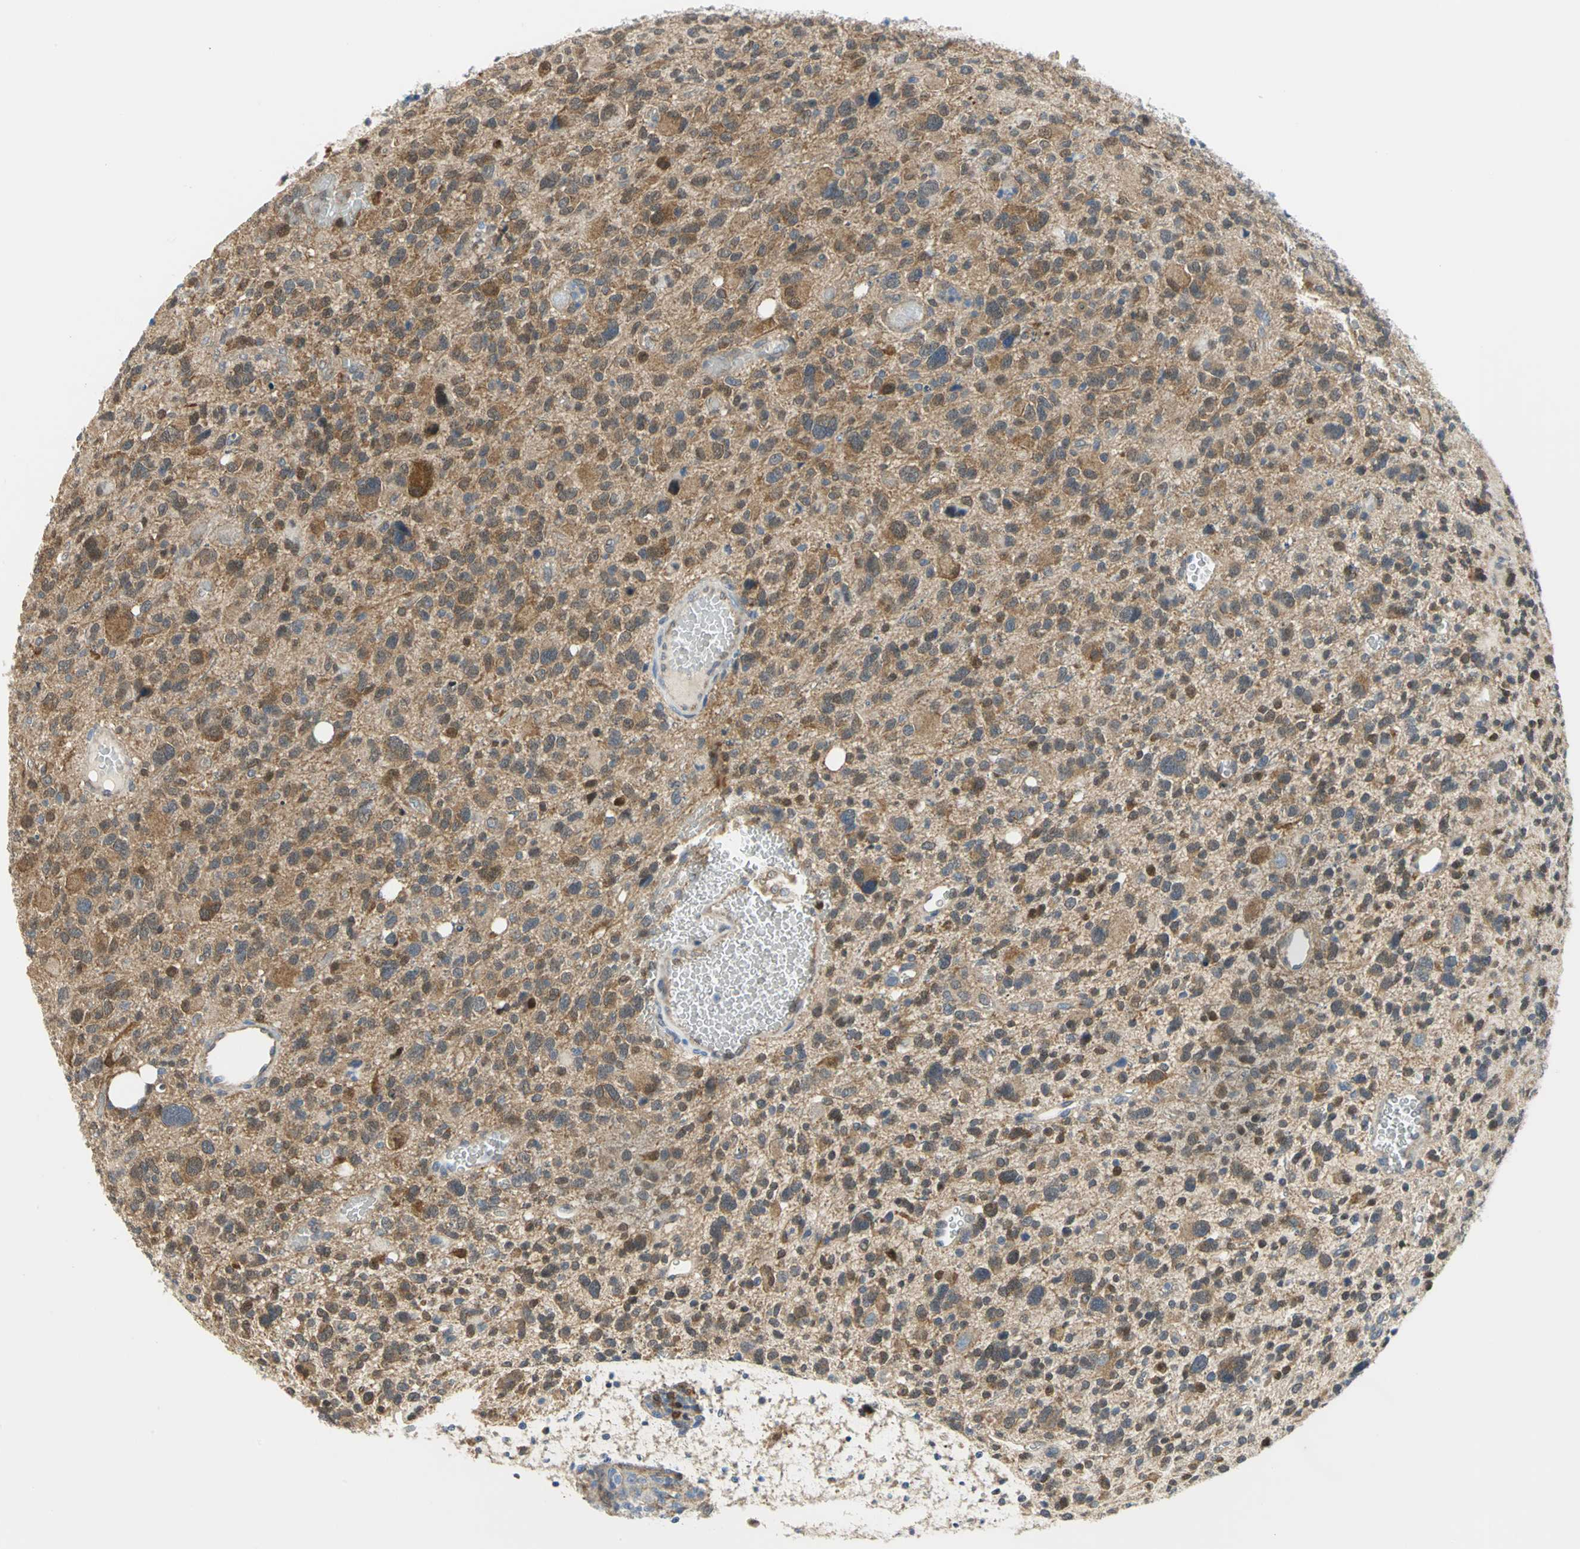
{"staining": {"intensity": "moderate", "quantity": "25%-75%", "location": "cytoplasmic/membranous"}, "tissue": "glioma", "cell_type": "Tumor cells", "image_type": "cancer", "snomed": [{"axis": "morphology", "description": "Glioma, malignant, High grade"}, {"axis": "topography", "description": "Brain"}], "caption": "Immunohistochemical staining of human glioma shows medium levels of moderate cytoplasmic/membranous protein positivity in approximately 25%-75% of tumor cells.", "gene": "PGM3", "patient": {"sex": "male", "age": 48}}